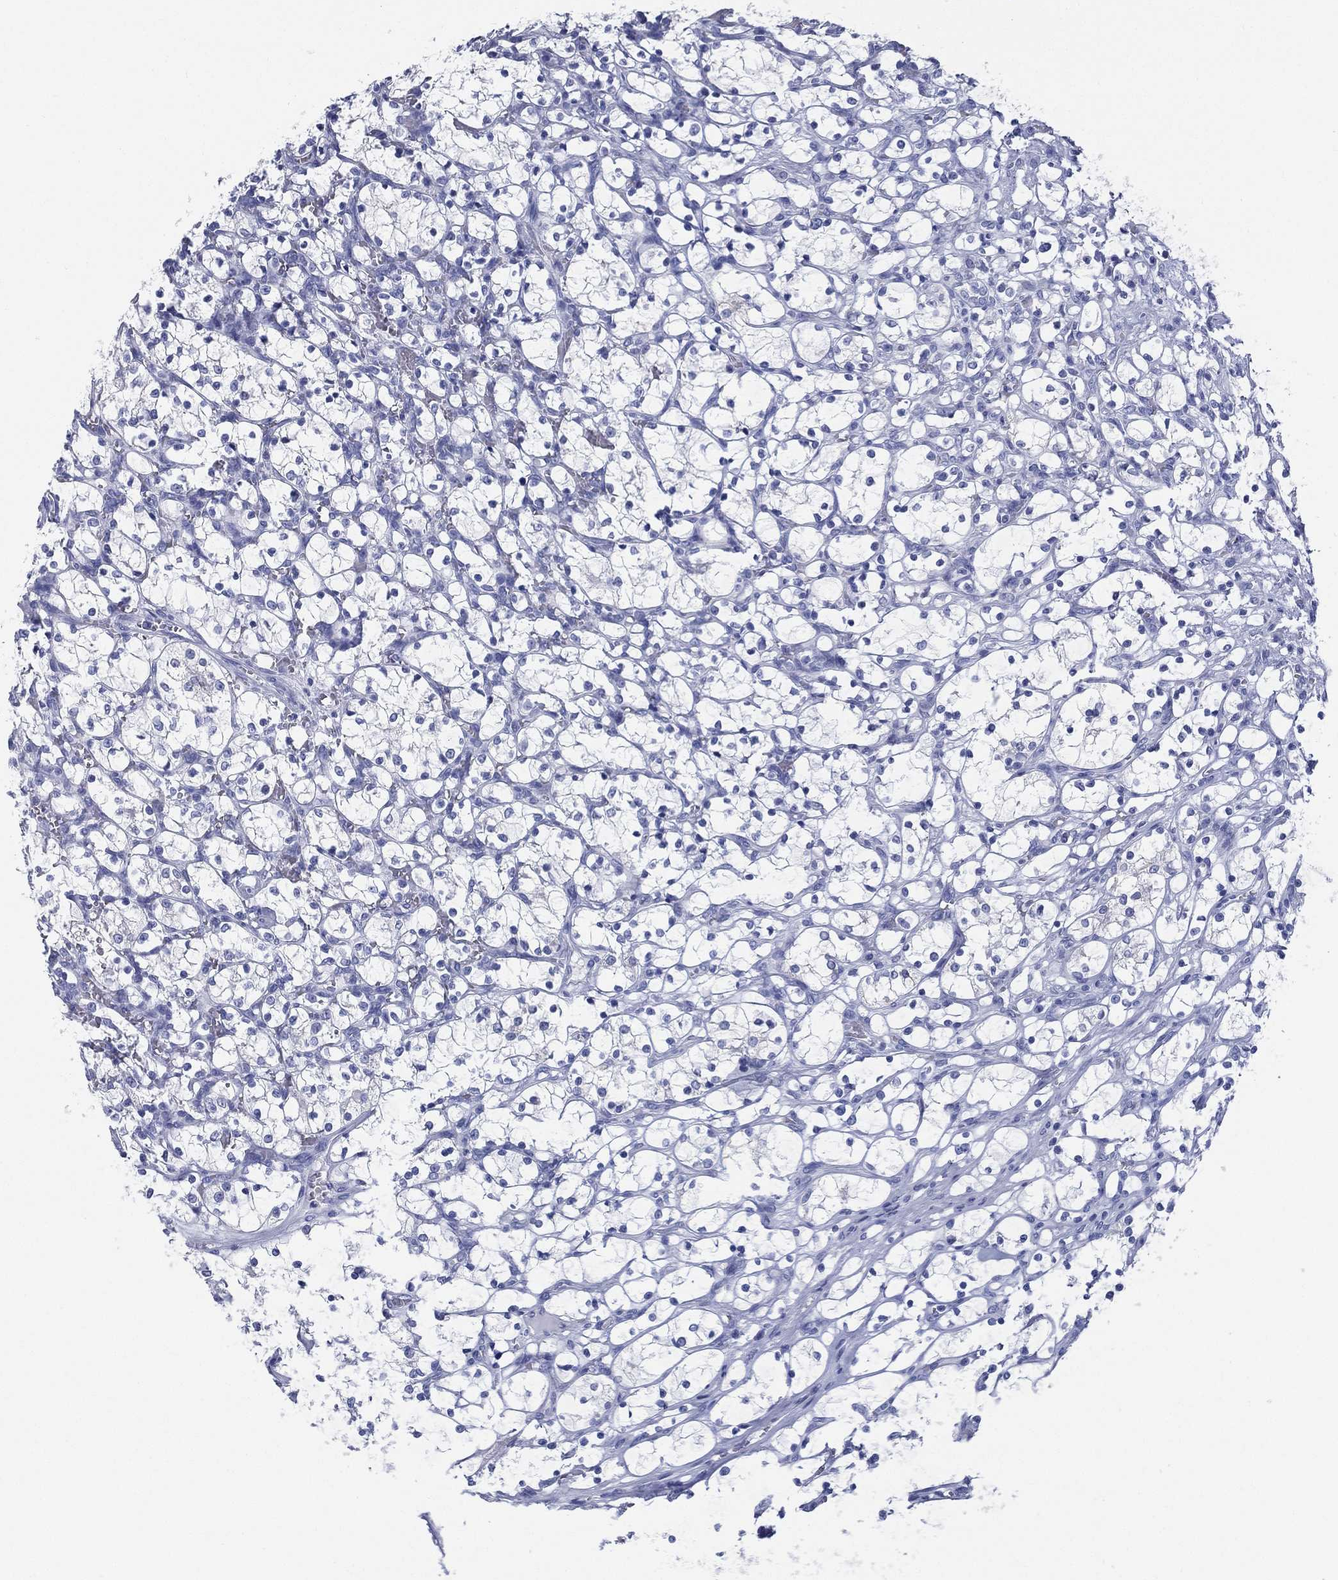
{"staining": {"intensity": "negative", "quantity": "none", "location": "none"}, "tissue": "renal cancer", "cell_type": "Tumor cells", "image_type": "cancer", "snomed": [{"axis": "morphology", "description": "Adenocarcinoma, NOS"}, {"axis": "topography", "description": "Kidney"}], "caption": "The image exhibits no significant expression in tumor cells of adenocarcinoma (renal).", "gene": "RSPH4A", "patient": {"sex": "female", "age": 69}}